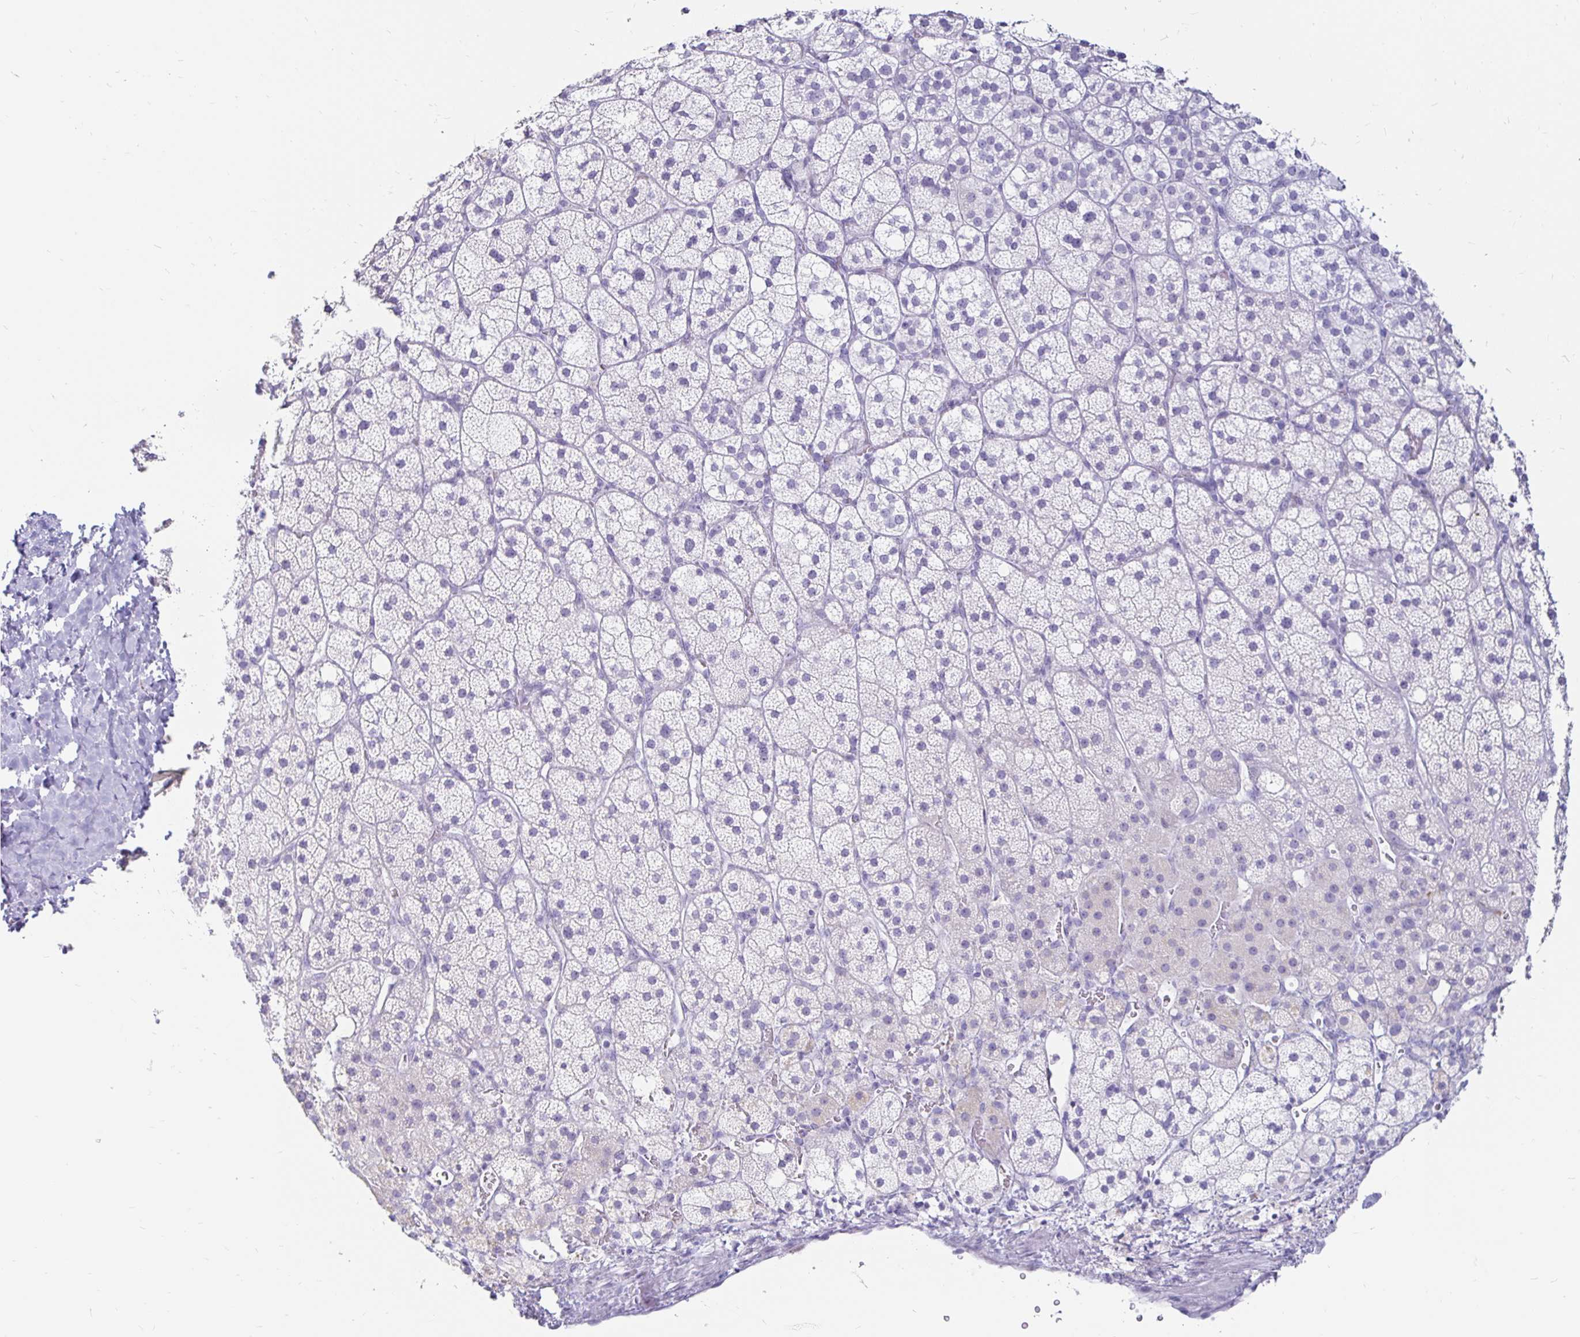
{"staining": {"intensity": "negative", "quantity": "none", "location": "none"}, "tissue": "adrenal gland", "cell_type": "Glandular cells", "image_type": "normal", "snomed": [{"axis": "morphology", "description": "Normal tissue, NOS"}, {"axis": "topography", "description": "Adrenal gland"}], "caption": "An image of human adrenal gland is negative for staining in glandular cells. (Immunohistochemistry, brightfield microscopy, high magnification).", "gene": "TIMP1", "patient": {"sex": "male", "age": 53}}